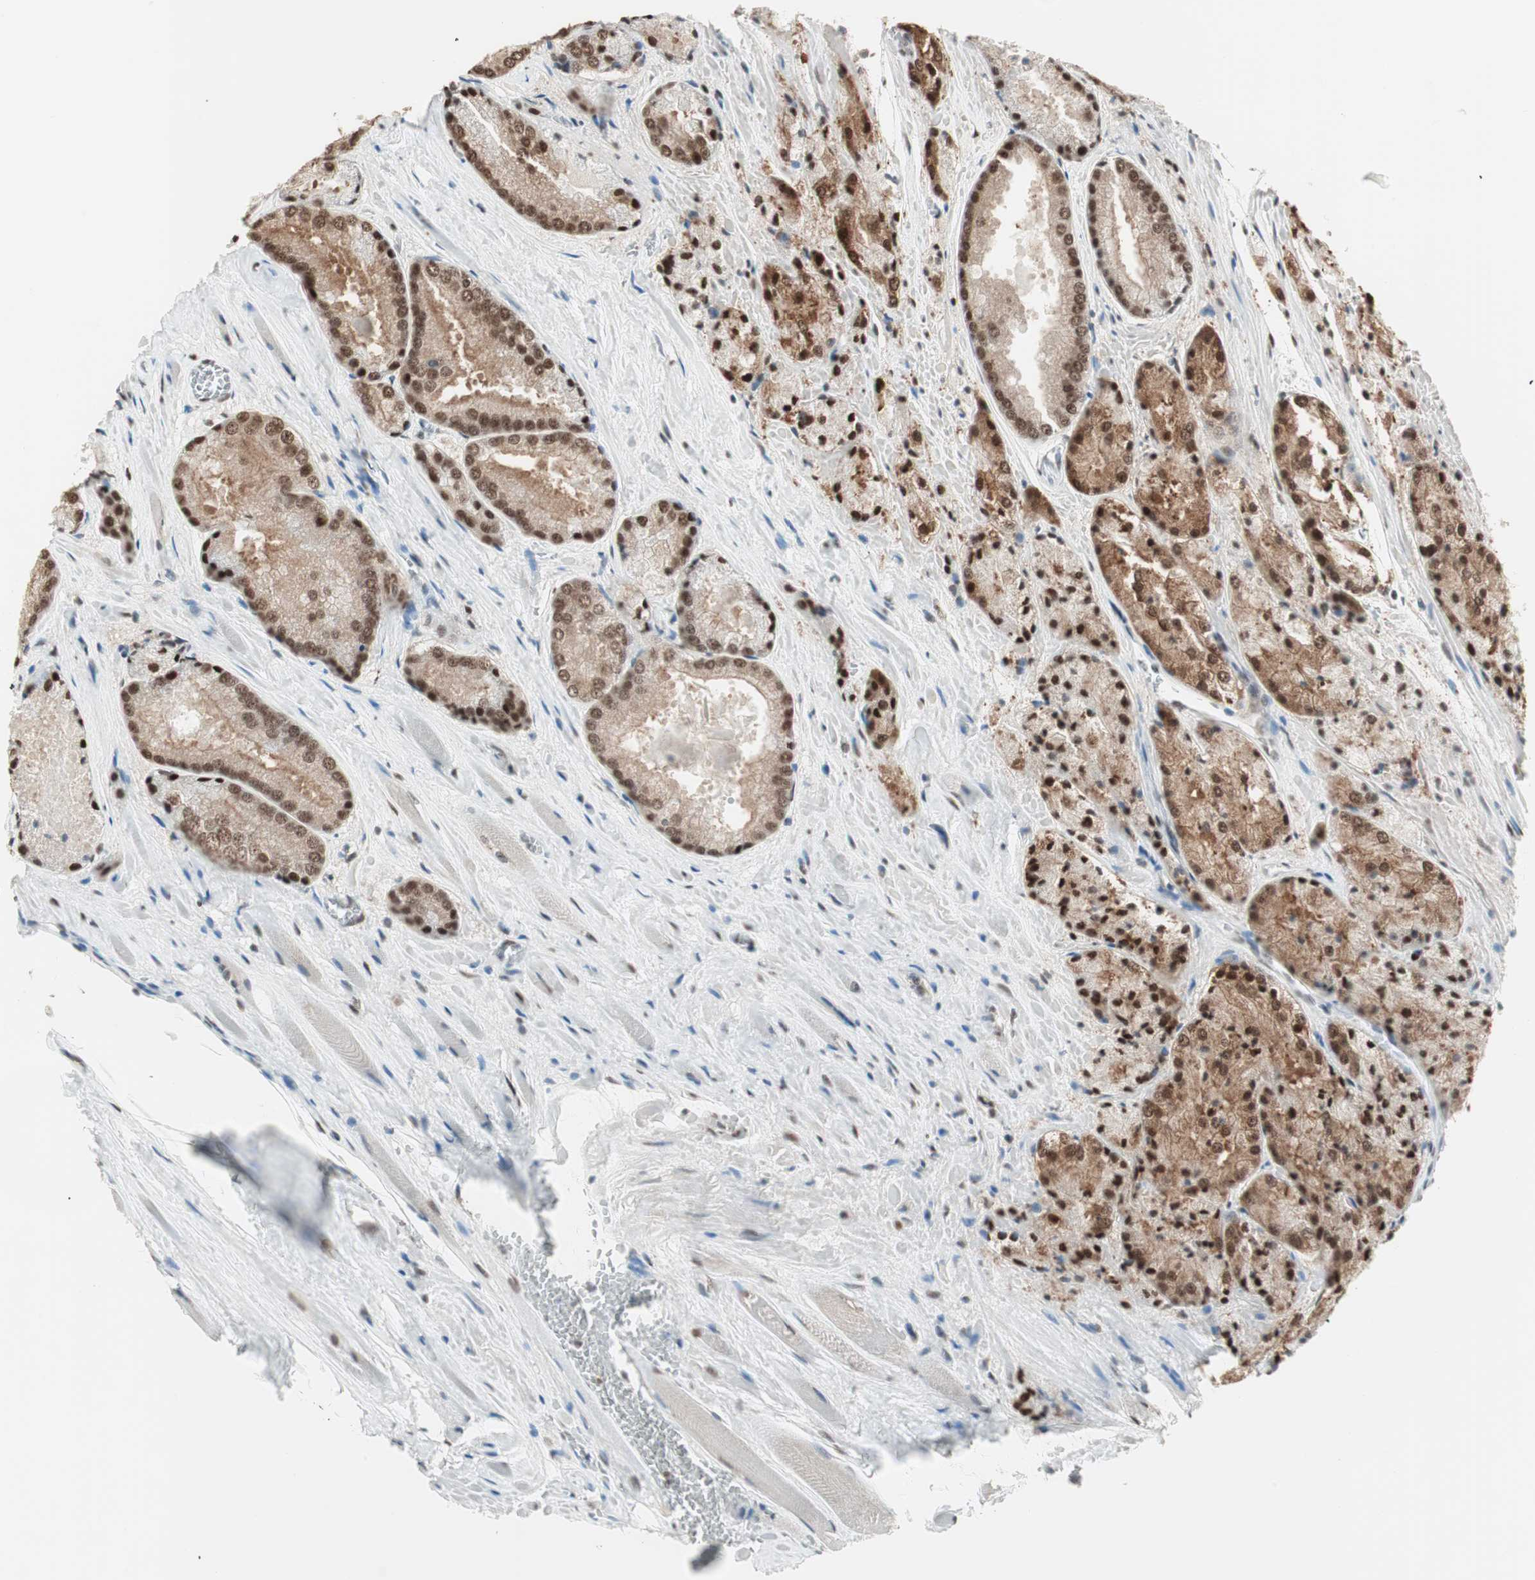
{"staining": {"intensity": "moderate", "quantity": ">75%", "location": "cytoplasmic/membranous,nuclear"}, "tissue": "prostate cancer", "cell_type": "Tumor cells", "image_type": "cancer", "snomed": [{"axis": "morphology", "description": "Adenocarcinoma, Low grade"}, {"axis": "topography", "description": "Prostate"}], "caption": "Immunohistochemistry (IHC) image of prostate cancer (adenocarcinoma (low-grade)) stained for a protein (brown), which displays medium levels of moderate cytoplasmic/membranous and nuclear expression in about >75% of tumor cells.", "gene": "SMARCE1", "patient": {"sex": "male", "age": 64}}